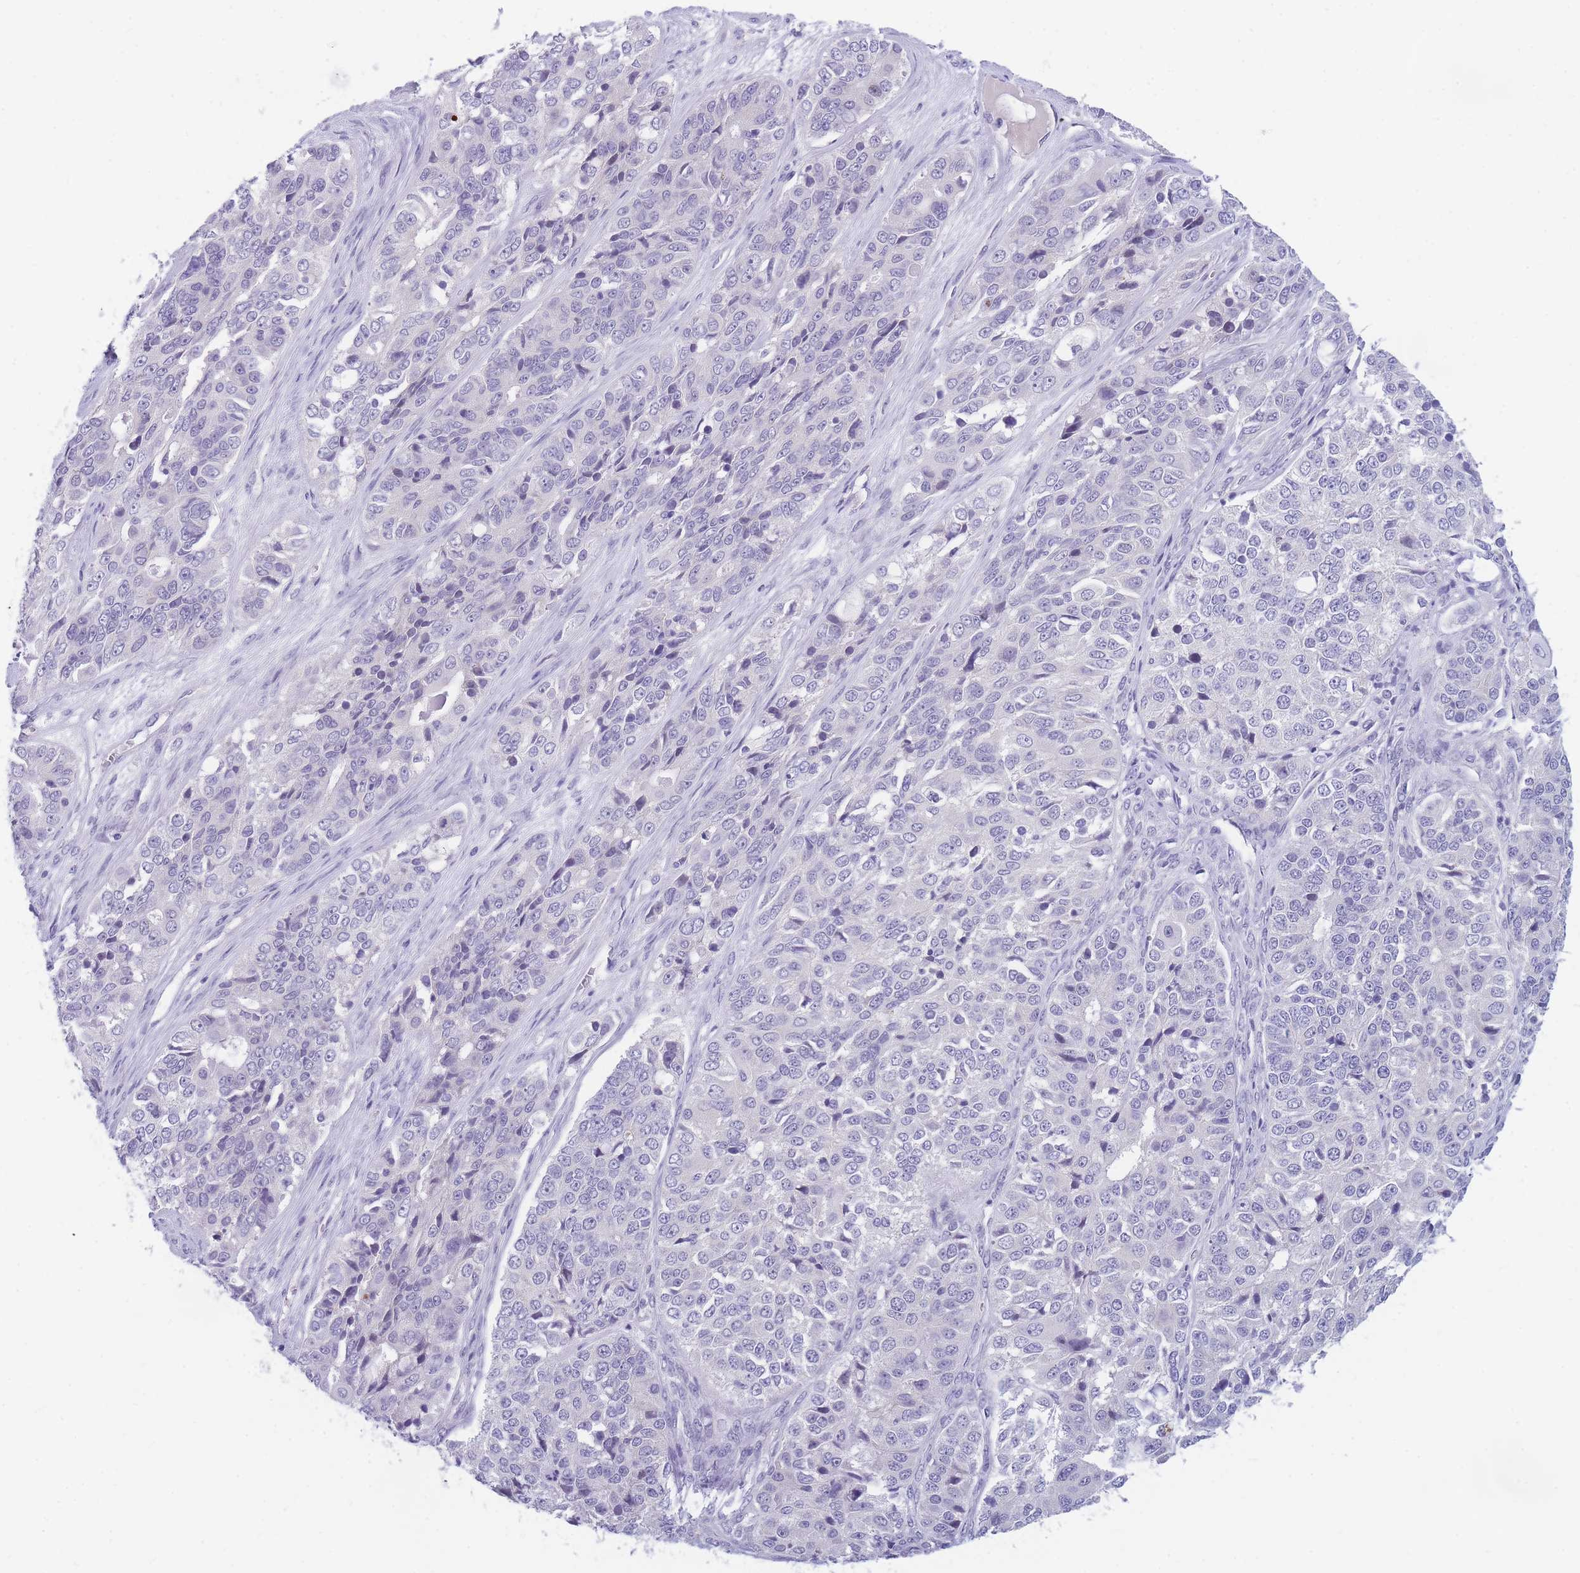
{"staining": {"intensity": "negative", "quantity": "none", "location": "none"}, "tissue": "ovarian cancer", "cell_type": "Tumor cells", "image_type": "cancer", "snomed": [{"axis": "morphology", "description": "Carcinoma, endometroid"}, {"axis": "topography", "description": "Ovary"}], "caption": "Human endometroid carcinoma (ovarian) stained for a protein using immunohistochemistry (IHC) shows no staining in tumor cells.", "gene": "DDX49", "patient": {"sex": "female", "age": 51}}